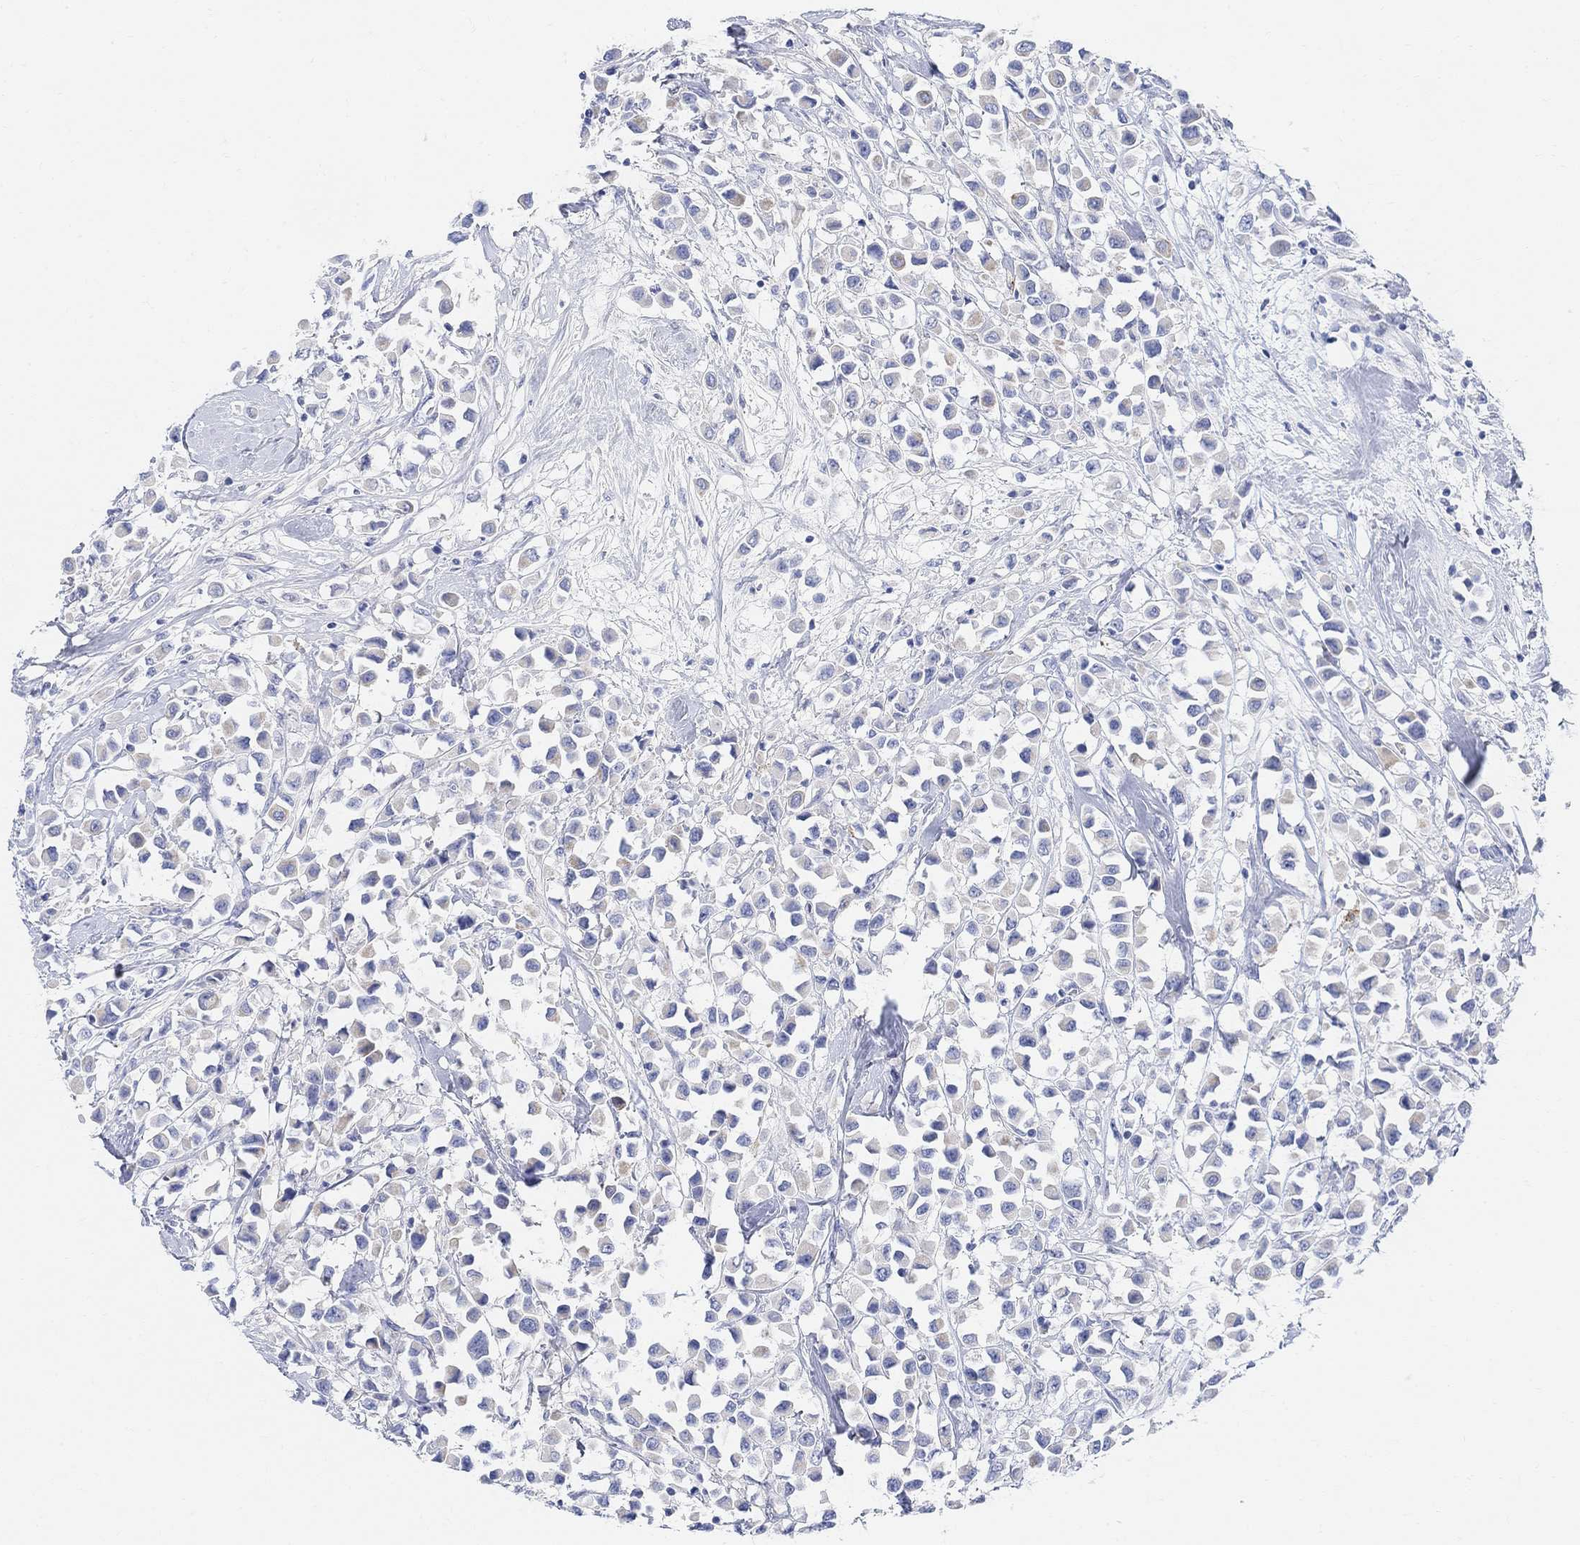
{"staining": {"intensity": "weak", "quantity": "<25%", "location": "cytoplasmic/membranous"}, "tissue": "breast cancer", "cell_type": "Tumor cells", "image_type": "cancer", "snomed": [{"axis": "morphology", "description": "Duct carcinoma"}, {"axis": "topography", "description": "Breast"}], "caption": "High power microscopy photomicrograph of an IHC micrograph of breast cancer, revealing no significant positivity in tumor cells.", "gene": "RETNLB", "patient": {"sex": "female", "age": 61}}